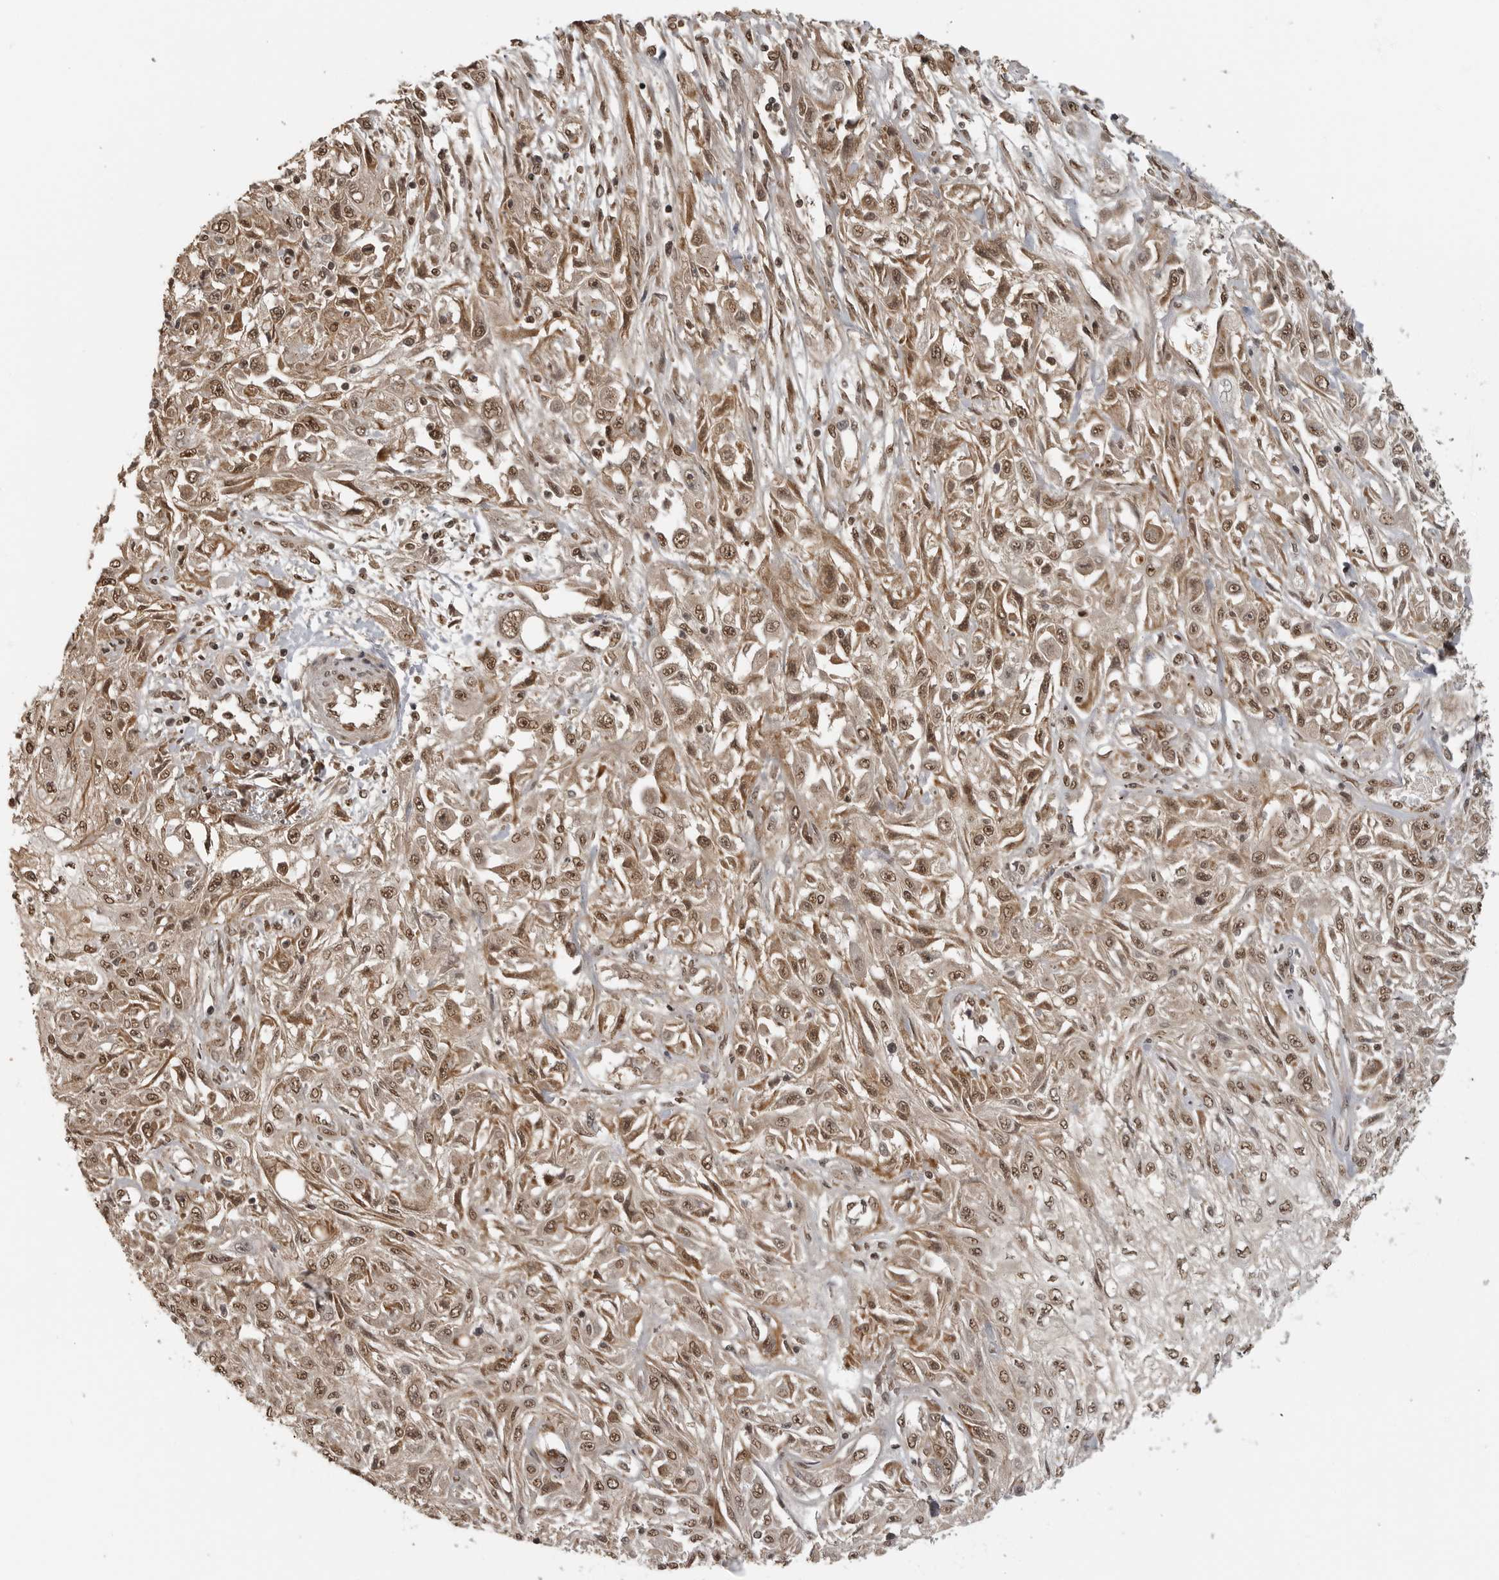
{"staining": {"intensity": "moderate", "quantity": ">75%", "location": "nuclear"}, "tissue": "skin cancer", "cell_type": "Tumor cells", "image_type": "cancer", "snomed": [{"axis": "morphology", "description": "Squamous cell carcinoma, NOS"}, {"axis": "morphology", "description": "Squamous cell carcinoma, metastatic, NOS"}, {"axis": "topography", "description": "Skin"}, {"axis": "topography", "description": "Lymph node"}], "caption": "A photomicrograph of skin cancer (metastatic squamous cell carcinoma) stained for a protein exhibits moderate nuclear brown staining in tumor cells.", "gene": "CLOCK", "patient": {"sex": "male", "age": 75}}